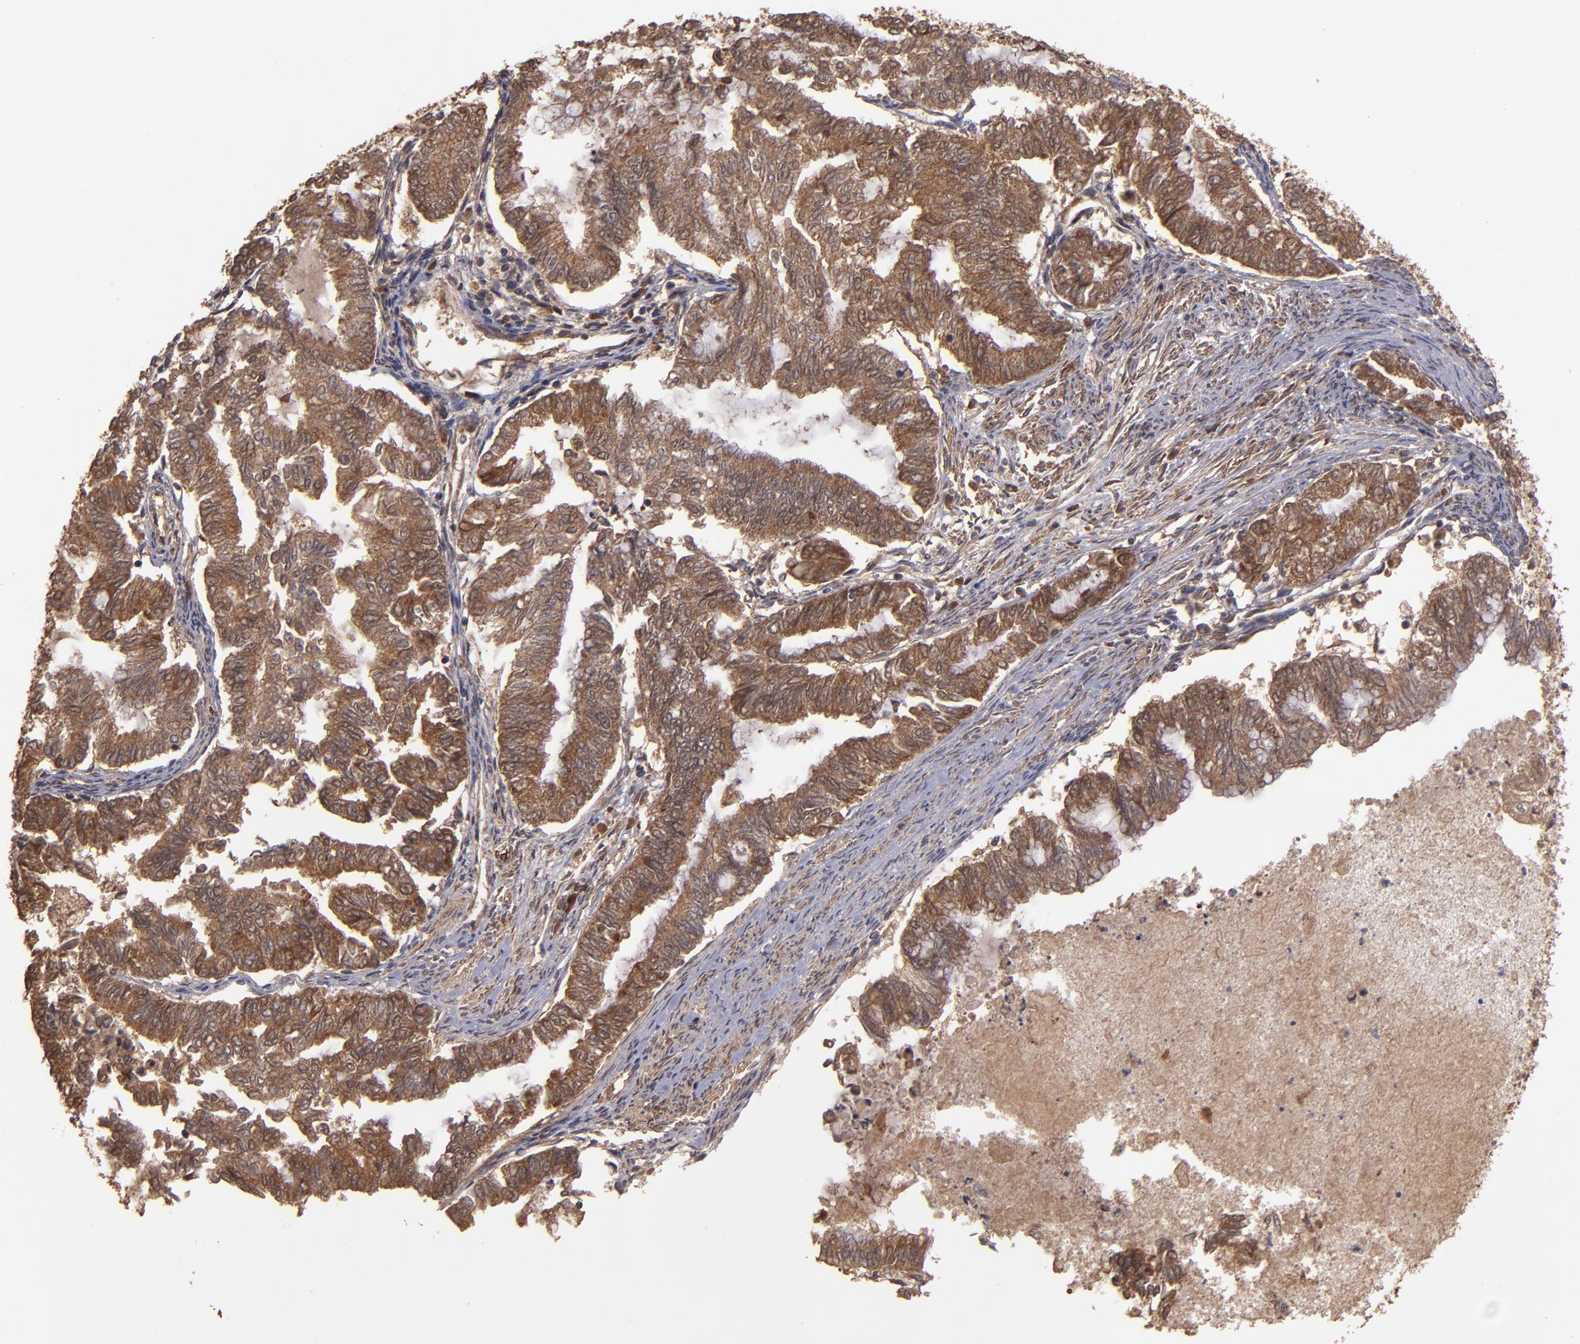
{"staining": {"intensity": "strong", "quantity": ">75%", "location": "cytoplasmic/membranous"}, "tissue": "endometrial cancer", "cell_type": "Tumor cells", "image_type": "cancer", "snomed": [{"axis": "morphology", "description": "Adenocarcinoma, NOS"}, {"axis": "topography", "description": "Endometrium"}], "caption": "Immunohistochemistry (DAB) staining of endometrial adenocarcinoma displays strong cytoplasmic/membranous protein expression in about >75% of tumor cells.", "gene": "TXNDC16", "patient": {"sex": "female", "age": 79}}